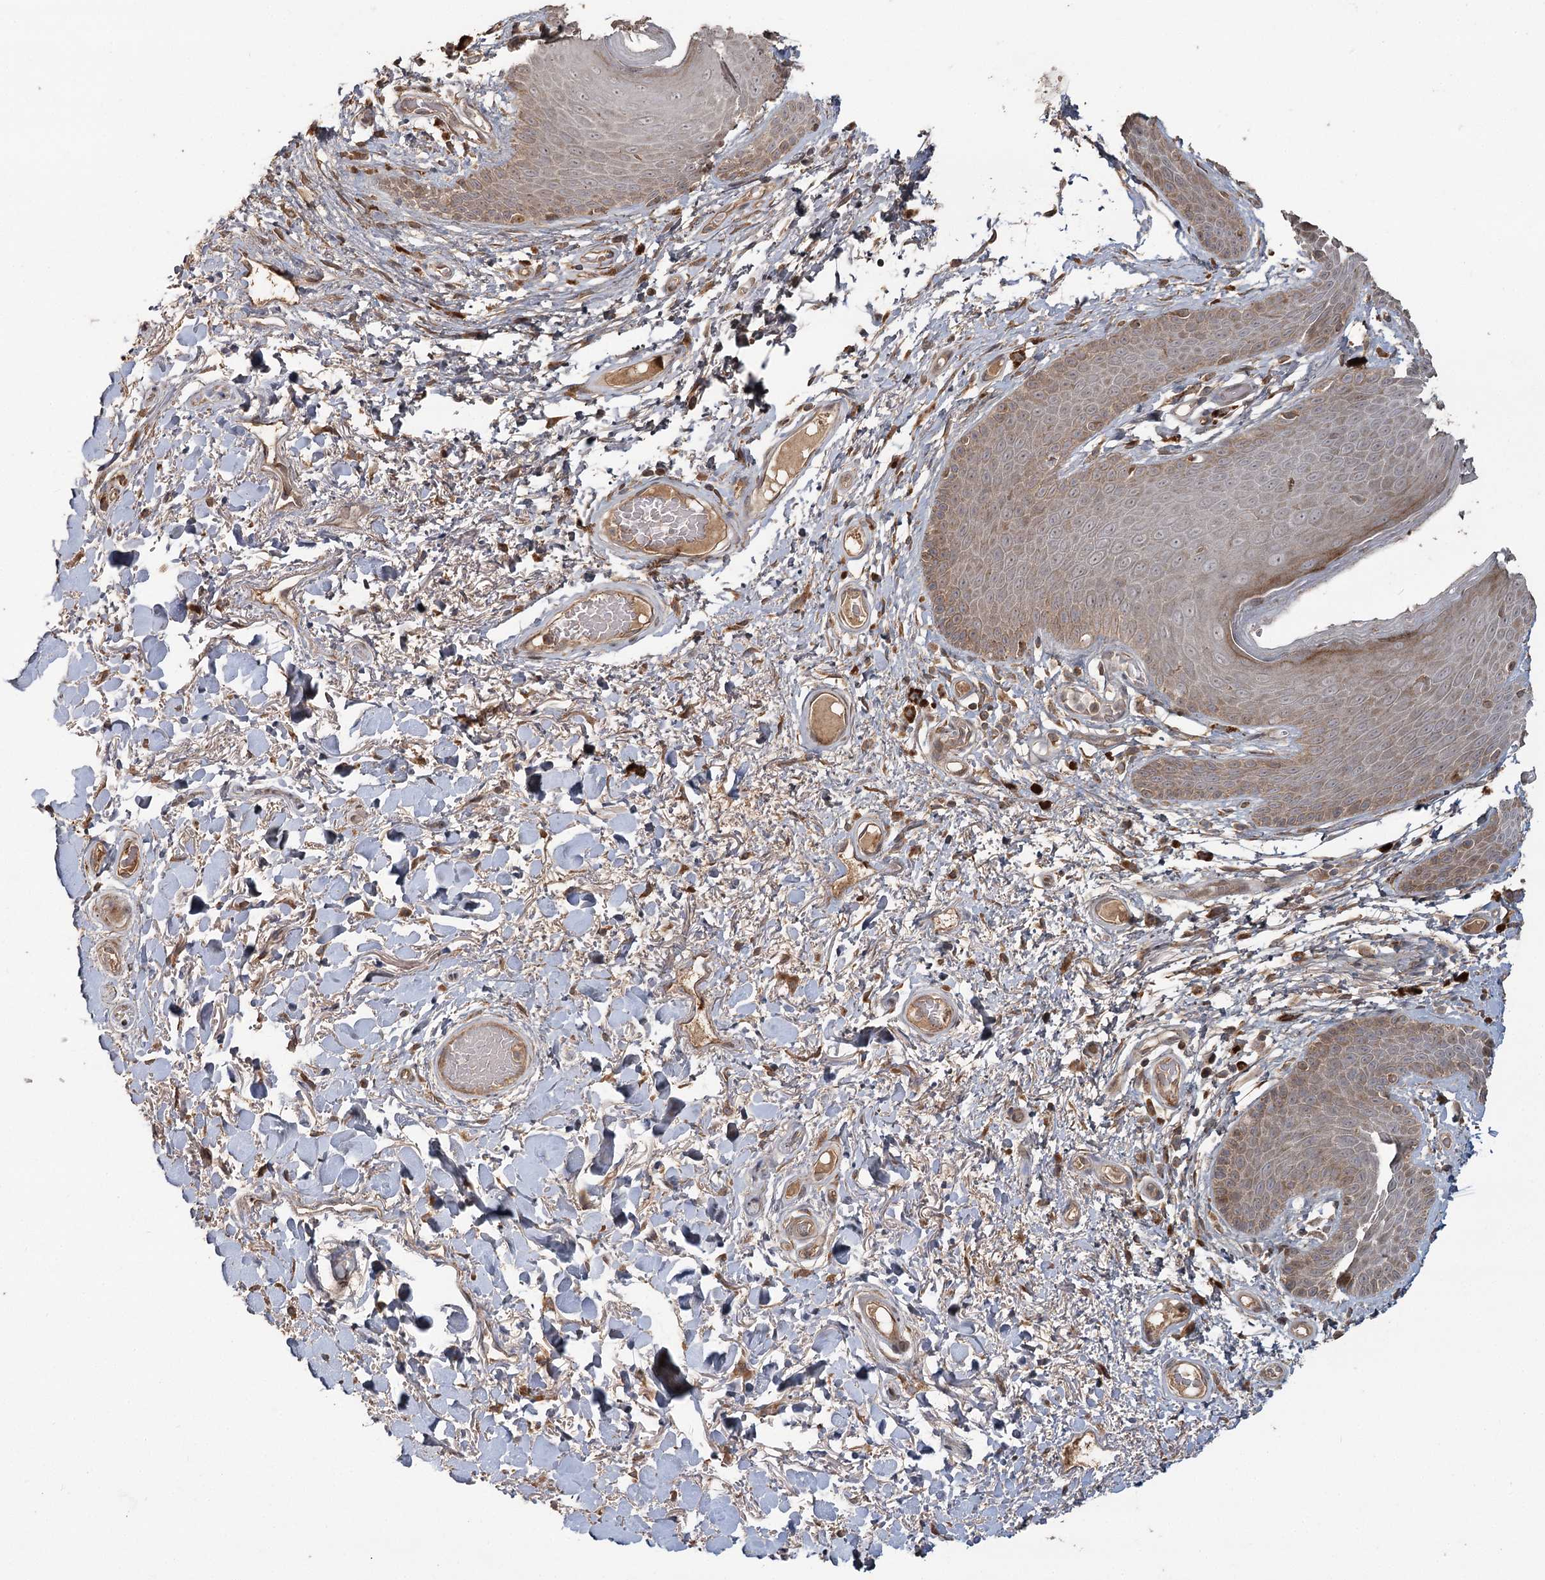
{"staining": {"intensity": "moderate", "quantity": "25%-75%", "location": "cytoplasmic/membranous"}, "tissue": "skin", "cell_type": "Epidermal cells", "image_type": "normal", "snomed": [{"axis": "morphology", "description": "Normal tissue, NOS"}, {"axis": "topography", "description": "Anal"}], "caption": "Protein expression by IHC shows moderate cytoplasmic/membranous staining in approximately 25%-75% of epidermal cells in benign skin.", "gene": "OBSL1", "patient": {"sex": "male", "age": 74}}